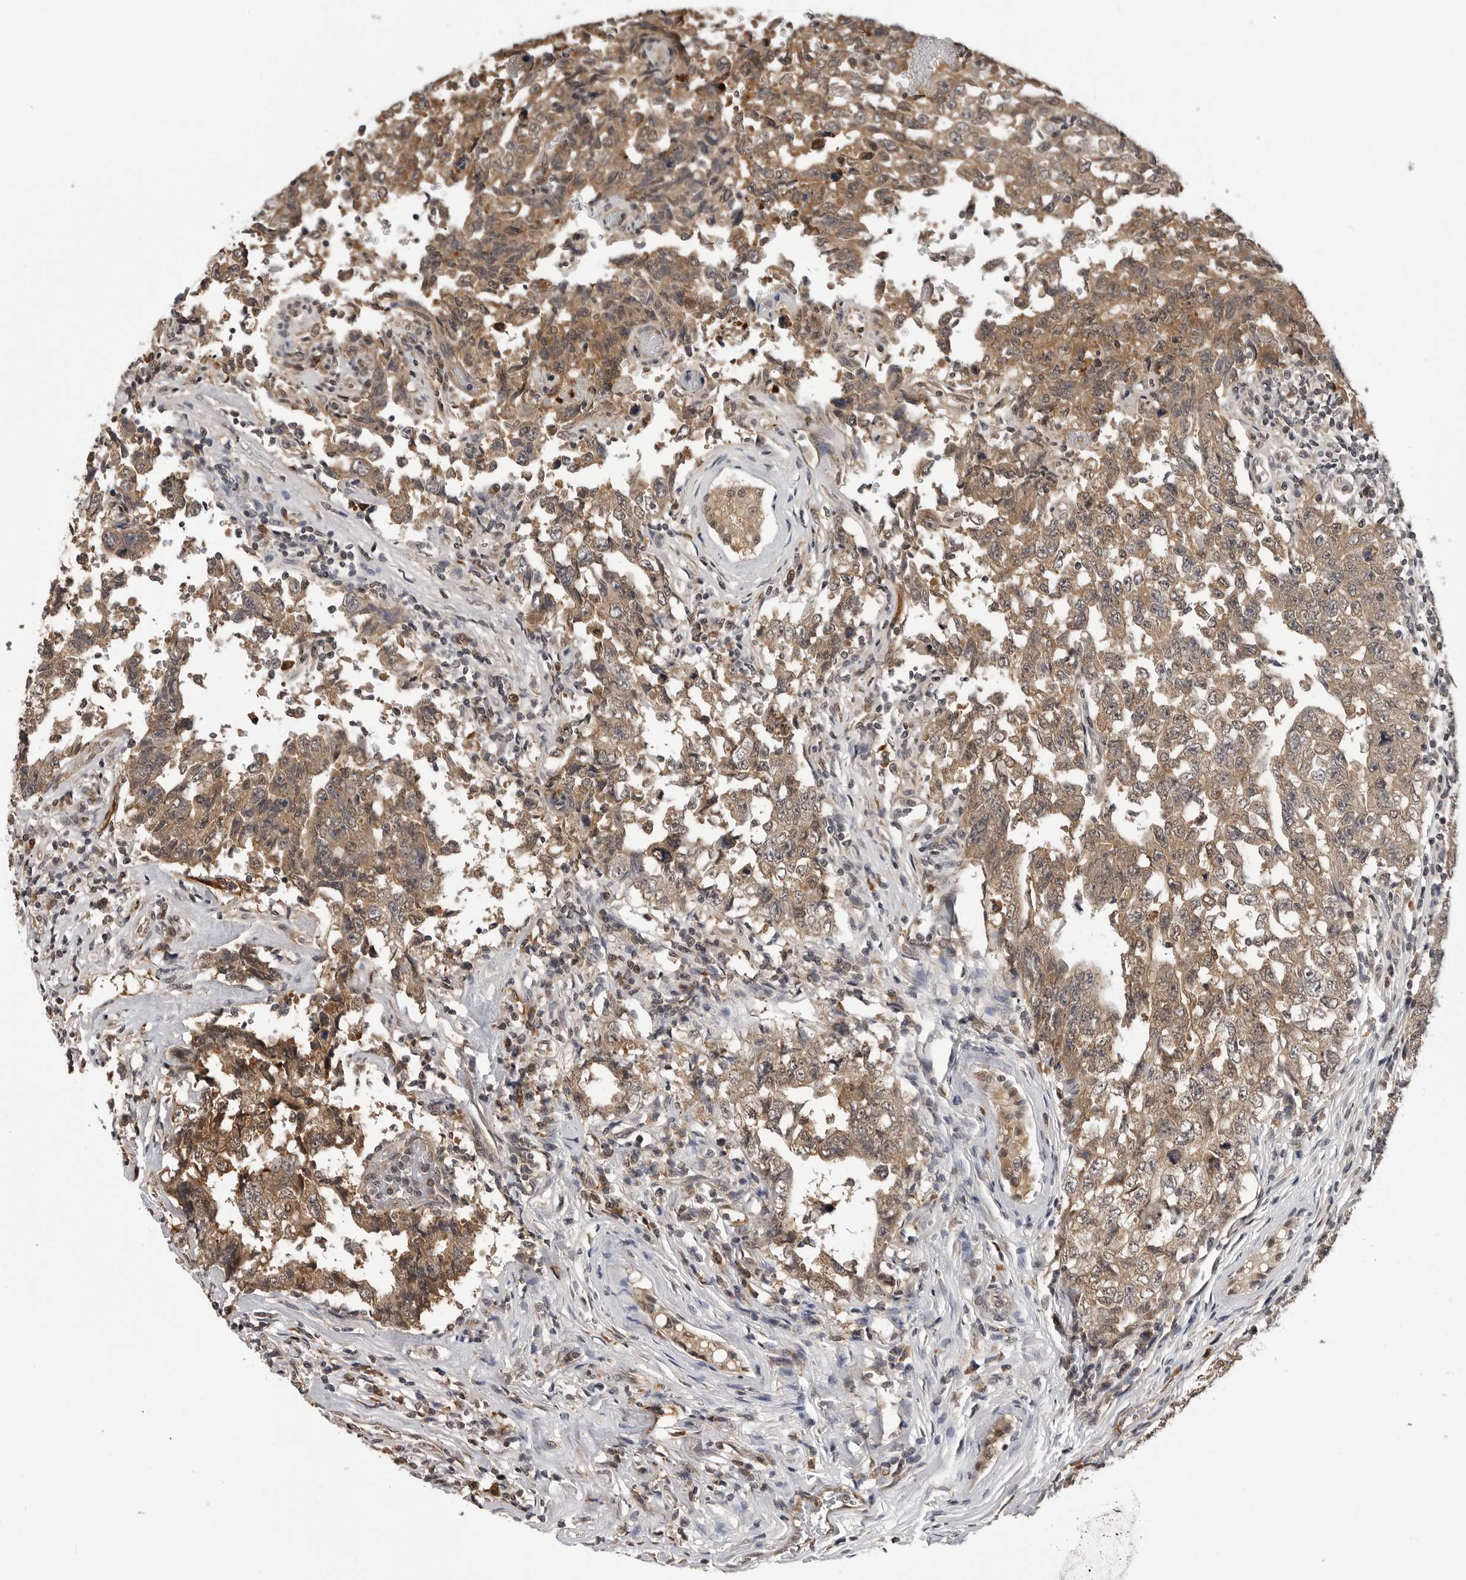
{"staining": {"intensity": "moderate", "quantity": ">75%", "location": "cytoplasmic/membranous"}, "tissue": "testis cancer", "cell_type": "Tumor cells", "image_type": "cancer", "snomed": [{"axis": "morphology", "description": "Carcinoma, Embryonal, NOS"}, {"axis": "topography", "description": "Testis"}], "caption": "A photomicrograph of testis cancer stained for a protein exhibits moderate cytoplasmic/membranous brown staining in tumor cells.", "gene": "TRMT13", "patient": {"sex": "male", "age": 26}}